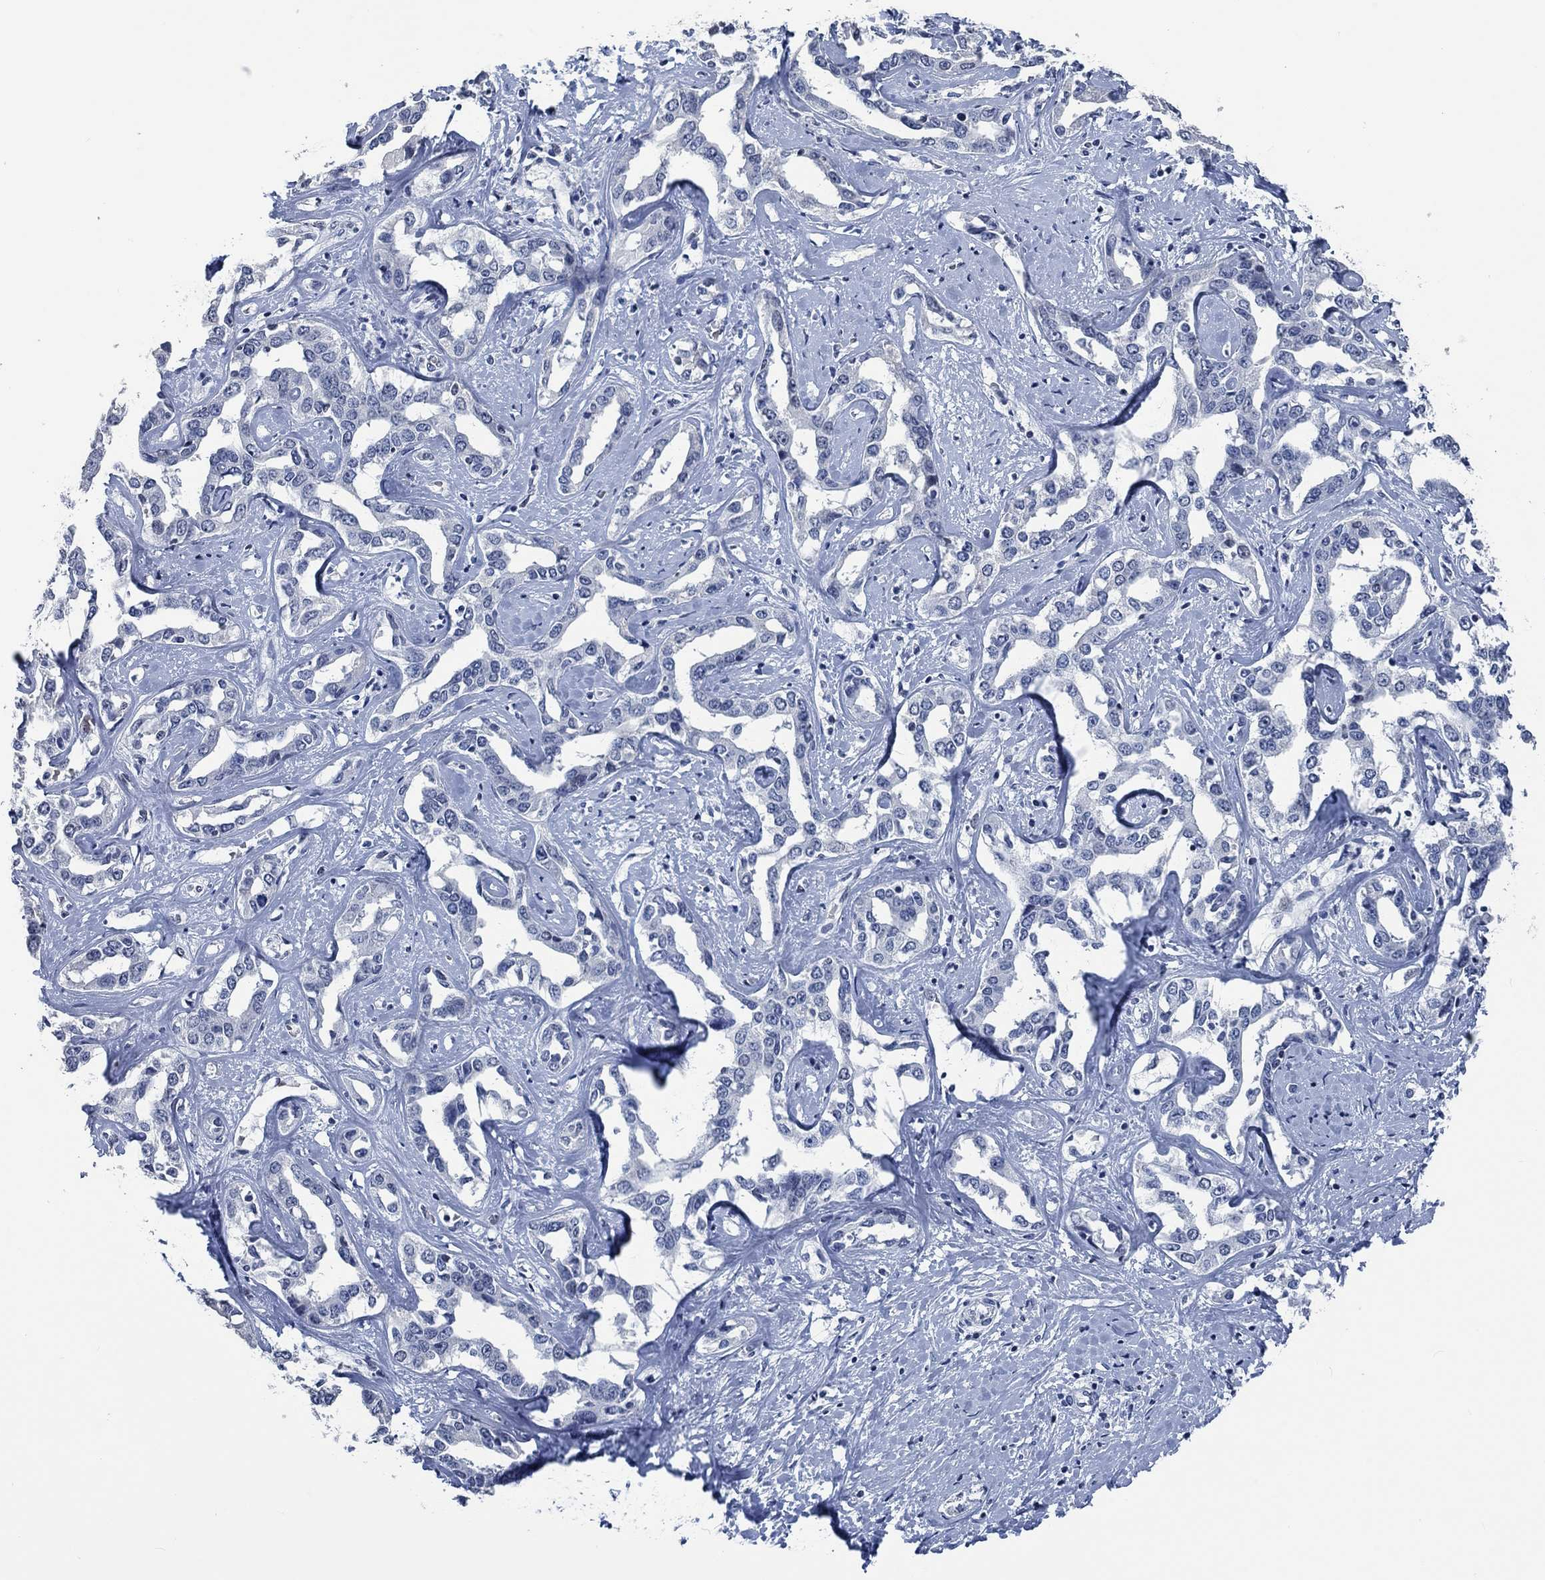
{"staining": {"intensity": "negative", "quantity": "none", "location": "none"}, "tissue": "liver cancer", "cell_type": "Tumor cells", "image_type": "cancer", "snomed": [{"axis": "morphology", "description": "Cholangiocarcinoma"}, {"axis": "topography", "description": "Liver"}], "caption": "High power microscopy histopathology image of an IHC photomicrograph of liver cancer, revealing no significant expression in tumor cells.", "gene": "OBSCN", "patient": {"sex": "male", "age": 59}}